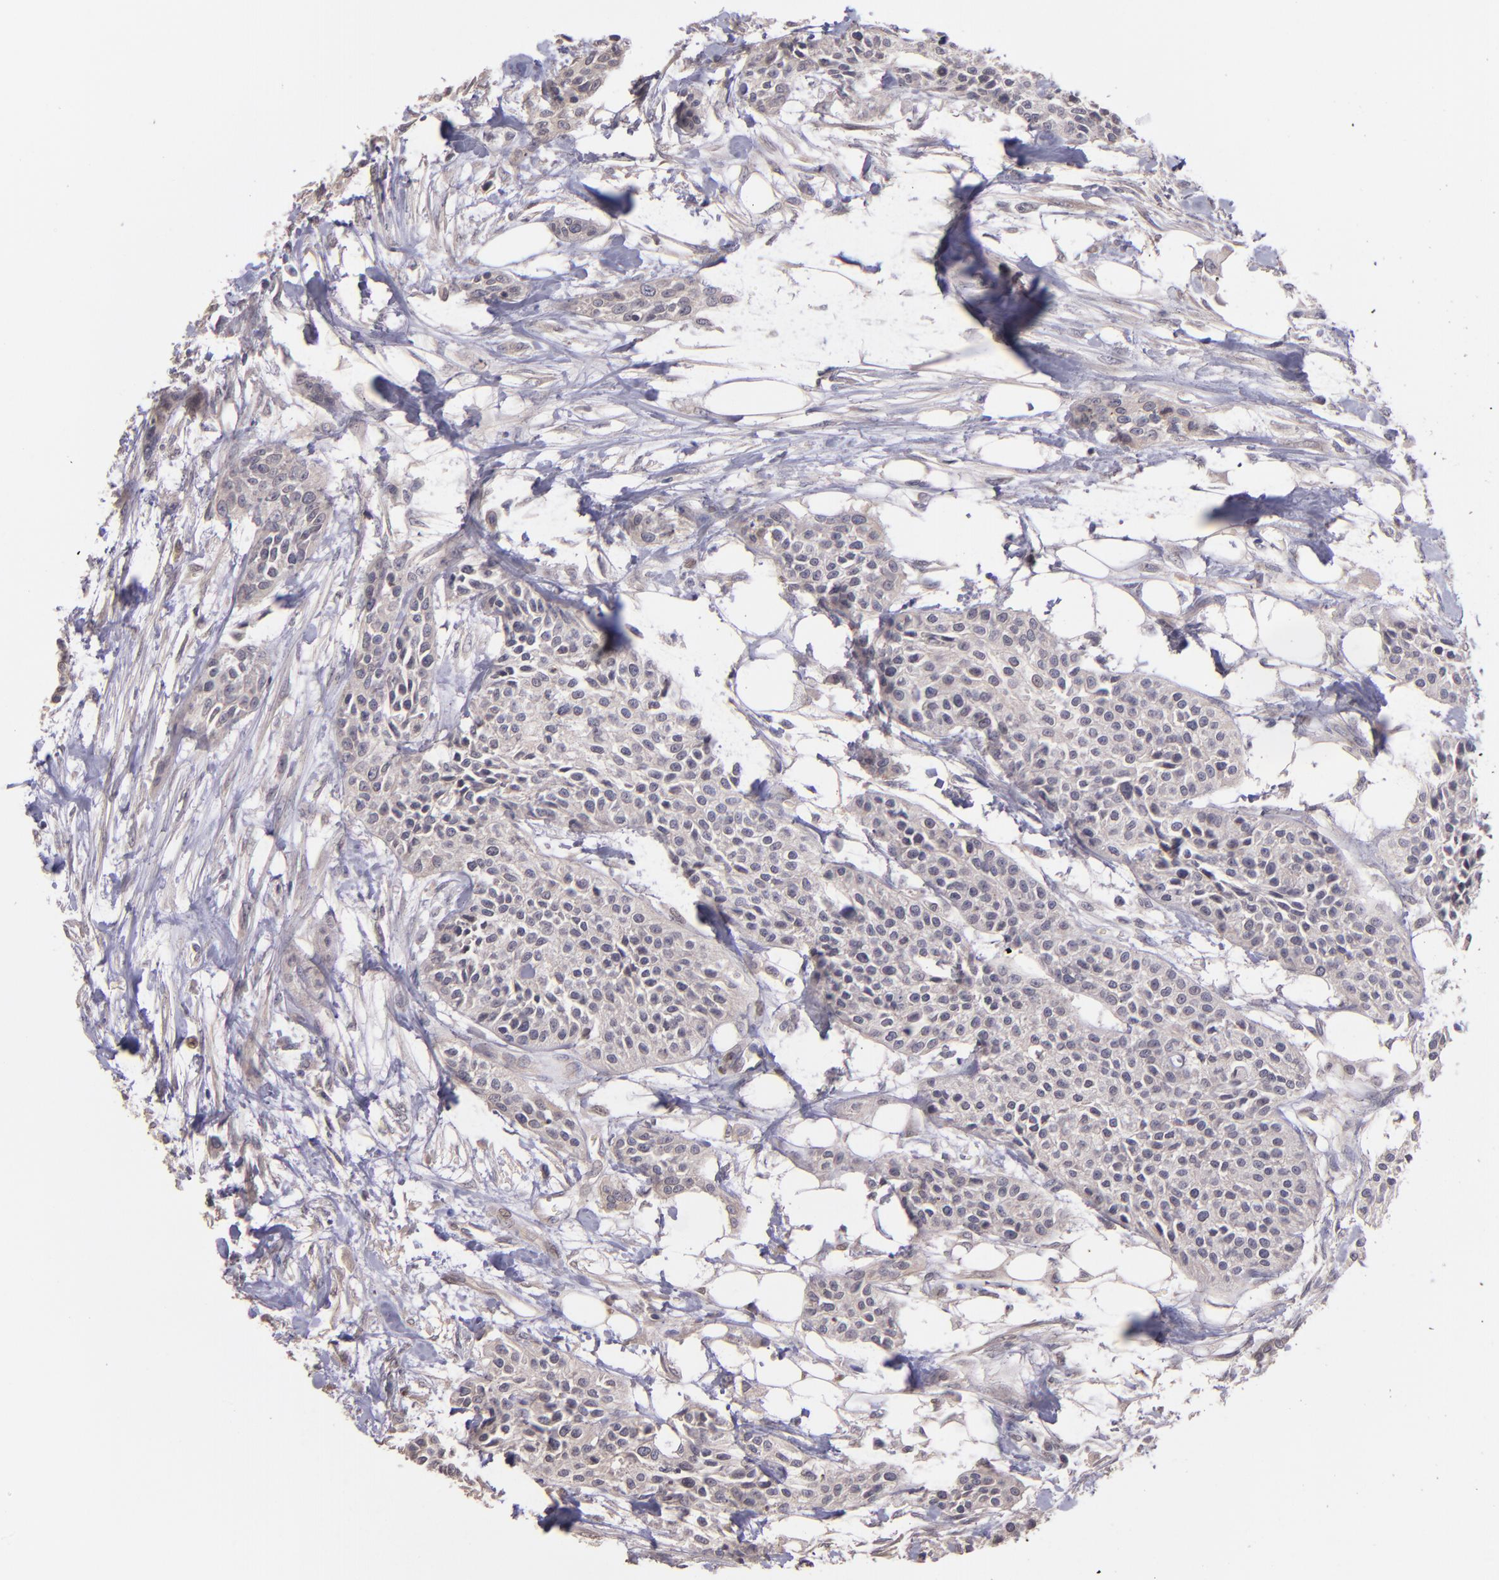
{"staining": {"intensity": "negative", "quantity": "none", "location": "none"}, "tissue": "urothelial cancer", "cell_type": "Tumor cells", "image_type": "cancer", "snomed": [{"axis": "morphology", "description": "Urothelial carcinoma, High grade"}, {"axis": "topography", "description": "Urinary bladder"}], "caption": "This micrograph is of urothelial cancer stained with immunohistochemistry (IHC) to label a protein in brown with the nuclei are counter-stained blue. There is no expression in tumor cells.", "gene": "NUP62CL", "patient": {"sex": "male", "age": 56}}